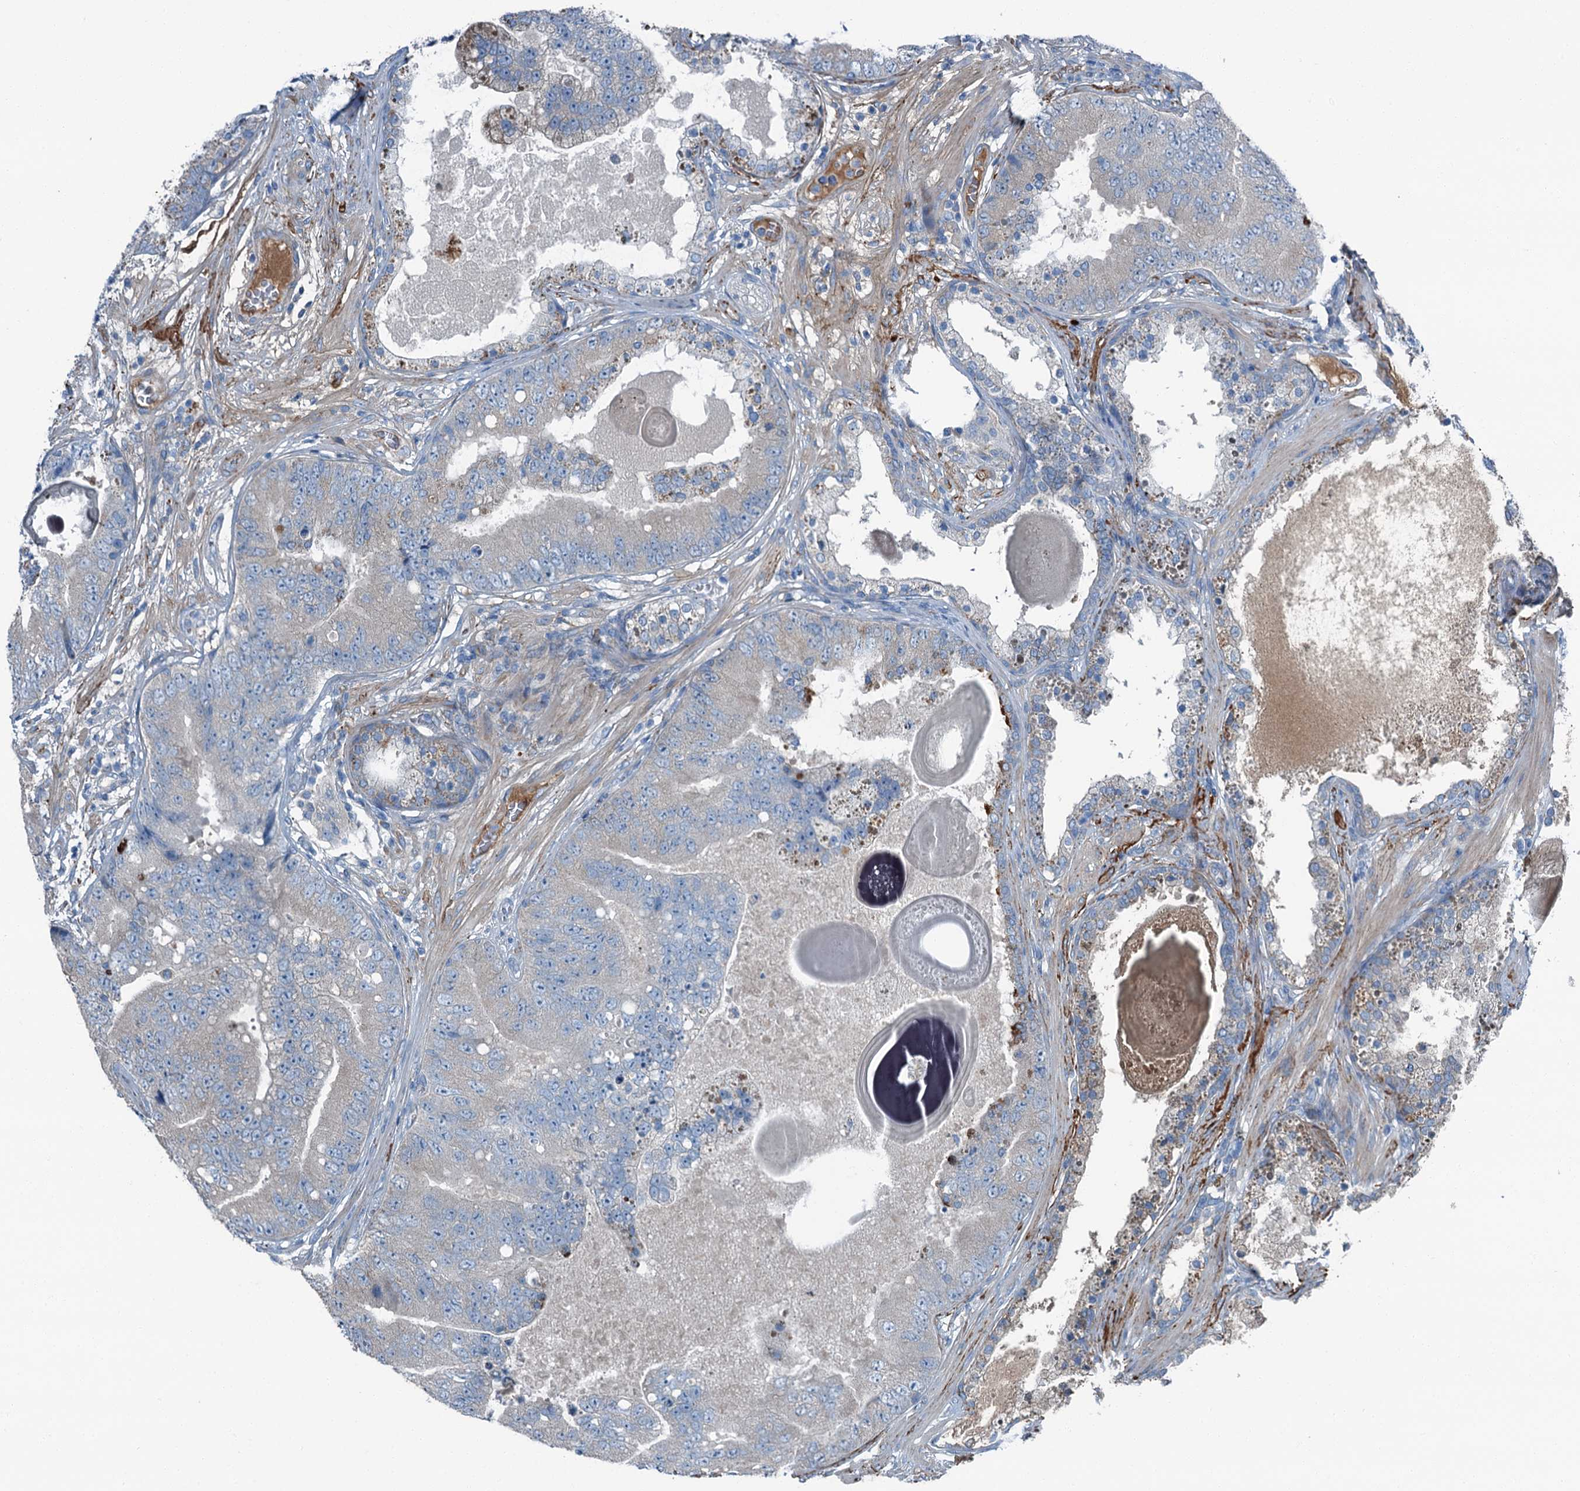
{"staining": {"intensity": "negative", "quantity": "none", "location": "none"}, "tissue": "prostate cancer", "cell_type": "Tumor cells", "image_type": "cancer", "snomed": [{"axis": "morphology", "description": "Adenocarcinoma, High grade"}, {"axis": "topography", "description": "Prostate"}], "caption": "Immunohistochemistry (IHC) image of neoplastic tissue: prostate cancer stained with DAB shows no significant protein staining in tumor cells.", "gene": "AXL", "patient": {"sex": "male", "age": 70}}